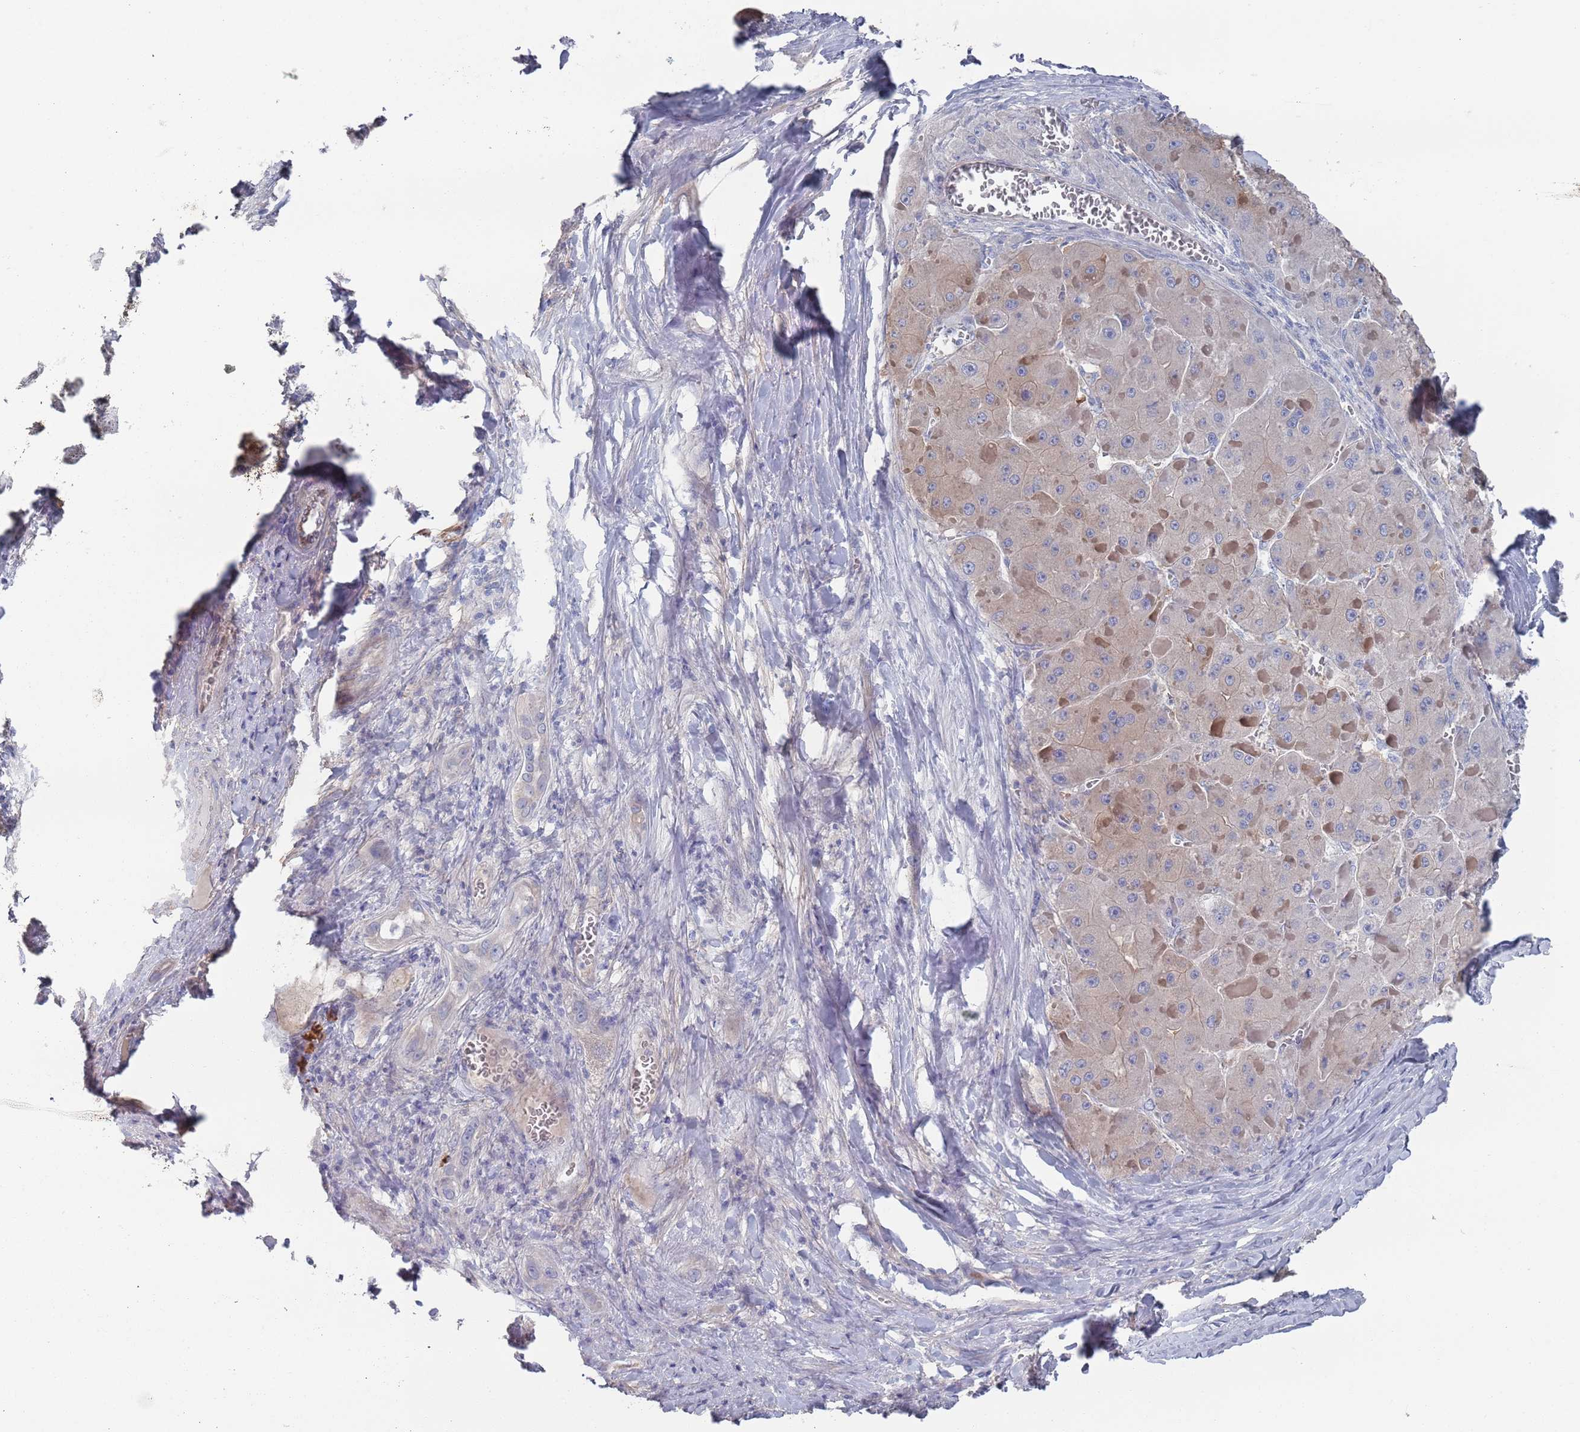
{"staining": {"intensity": "negative", "quantity": "none", "location": "none"}, "tissue": "liver cancer", "cell_type": "Tumor cells", "image_type": "cancer", "snomed": [{"axis": "morphology", "description": "Carcinoma, Hepatocellular, NOS"}, {"axis": "topography", "description": "Liver"}], "caption": "This is an IHC histopathology image of liver hepatocellular carcinoma. There is no staining in tumor cells.", "gene": "TMCO3", "patient": {"sex": "female", "age": 73}}